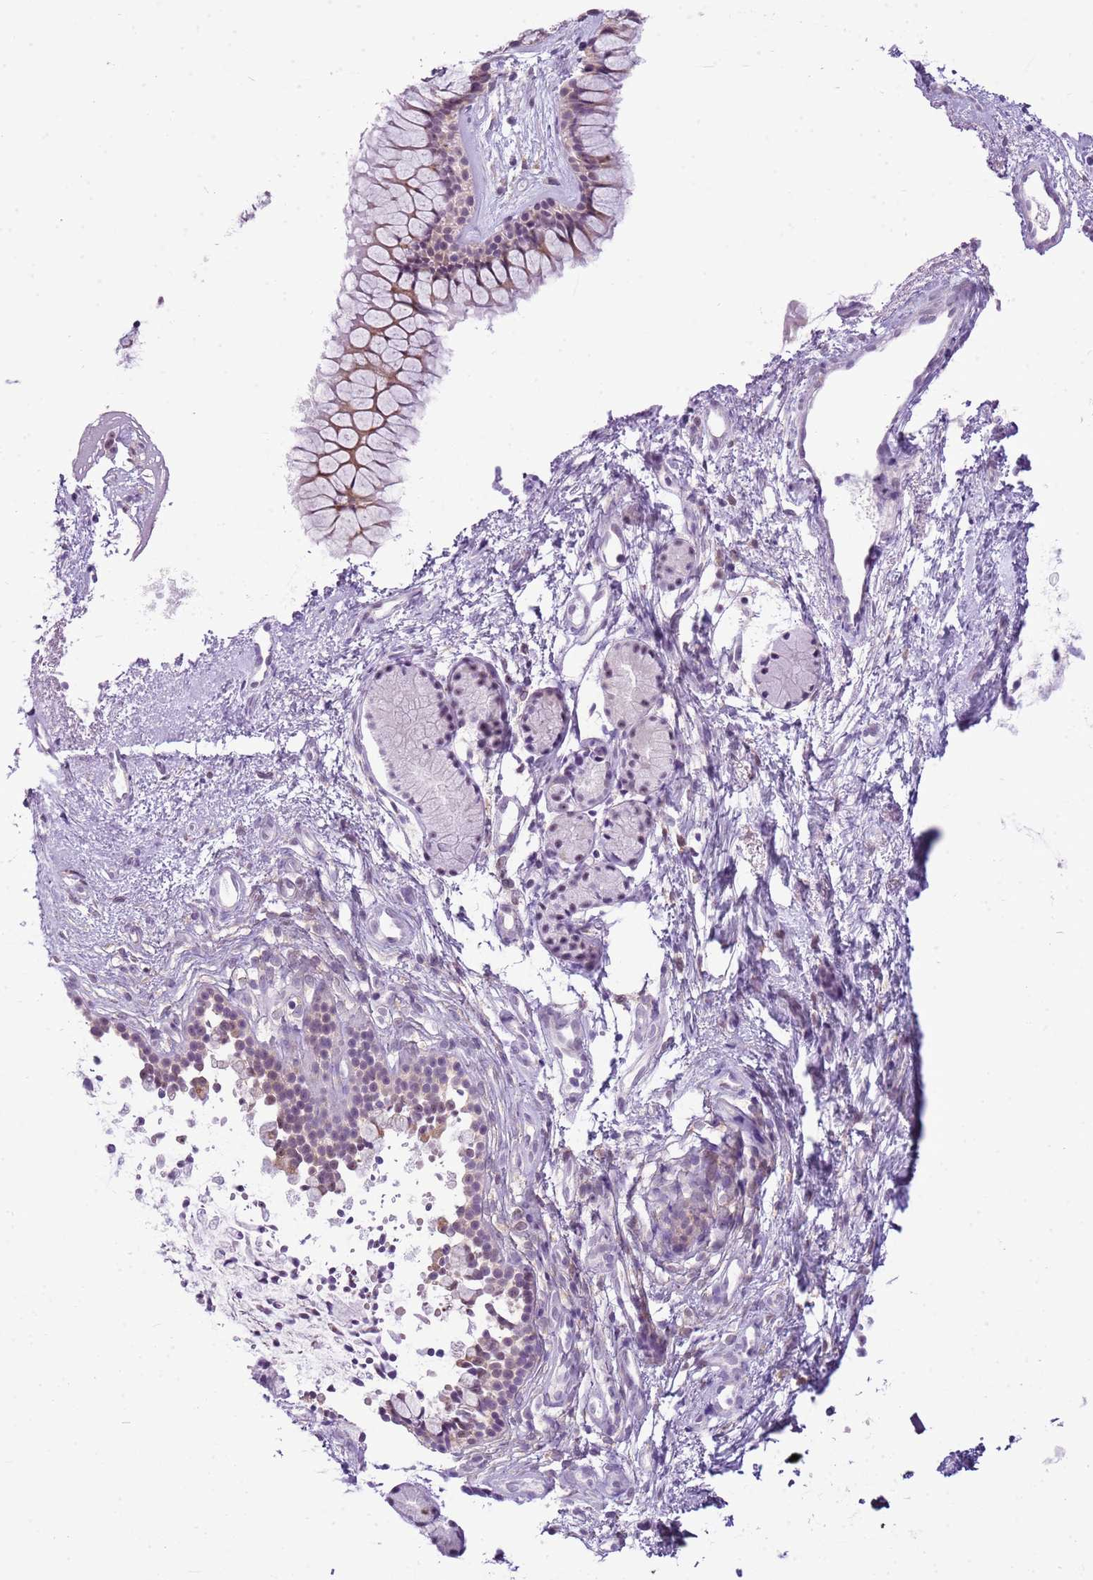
{"staining": {"intensity": "weak", "quantity": "<25%", "location": "cytoplasmic/membranous,nuclear"}, "tissue": "nasopharynx", "cell_type": "Respiratory epithelial cells", "image_type": "normal", "snomed": [{"axis": "morphology", "description": "Normal tissue, NOS"}, {"axis": "topography", "description": "Nasopharynx"}], "caption": "Immunohistochemistry (IHC) micrograph of unremarkable human nasopharynx stained for a protein (brown), which reveals no staining in respiratory epithelial cells. (DAB (3,3'-diaminobenzidine) immunohistochemistry (IHC) with hematoxylin counter stain).", "gene": "FAM120C", "patient": {"sex": "male", "age": 82}}